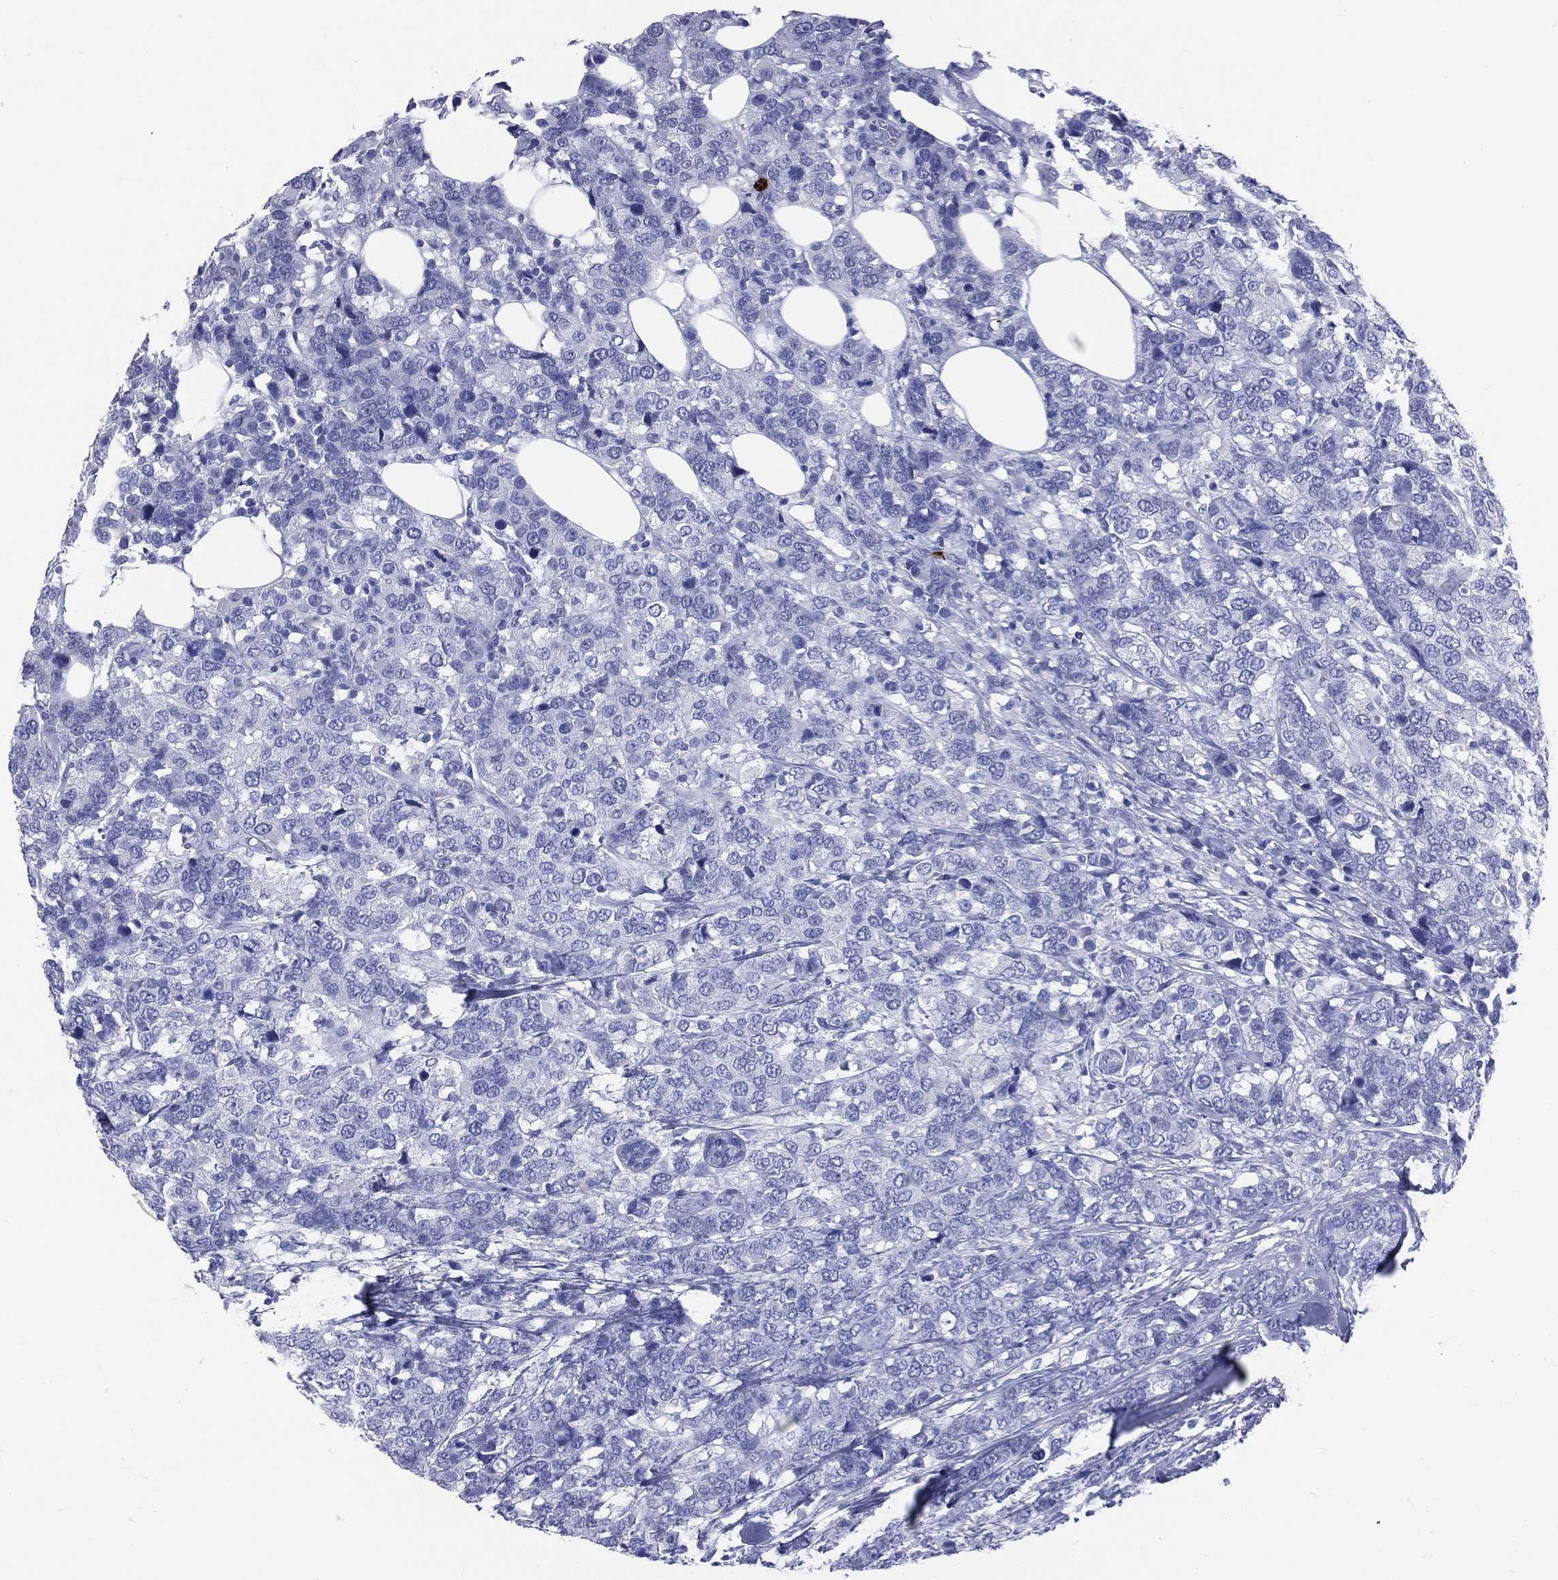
{"staining": {"intensity": "negative", "quantity": "none", "location": "none"}, "tissue": "breast cancer", "cell_type": "Tumor cells", "image_type": "cancer", "snomed": [{"axis": "morphology", "description": "Lobular carcinoma"}, {"axis": "topography", "description": "Breast"}], "caption": "This micrograph is of lobular carcinoma (breast) stained with immunohistochemistry to label a protein in brown with the nuclei are counter-stained blue. There is no positivity in tumor cells.", "gene": "PGLYRP1", "patient": {"sex": "female", "age": 59}}